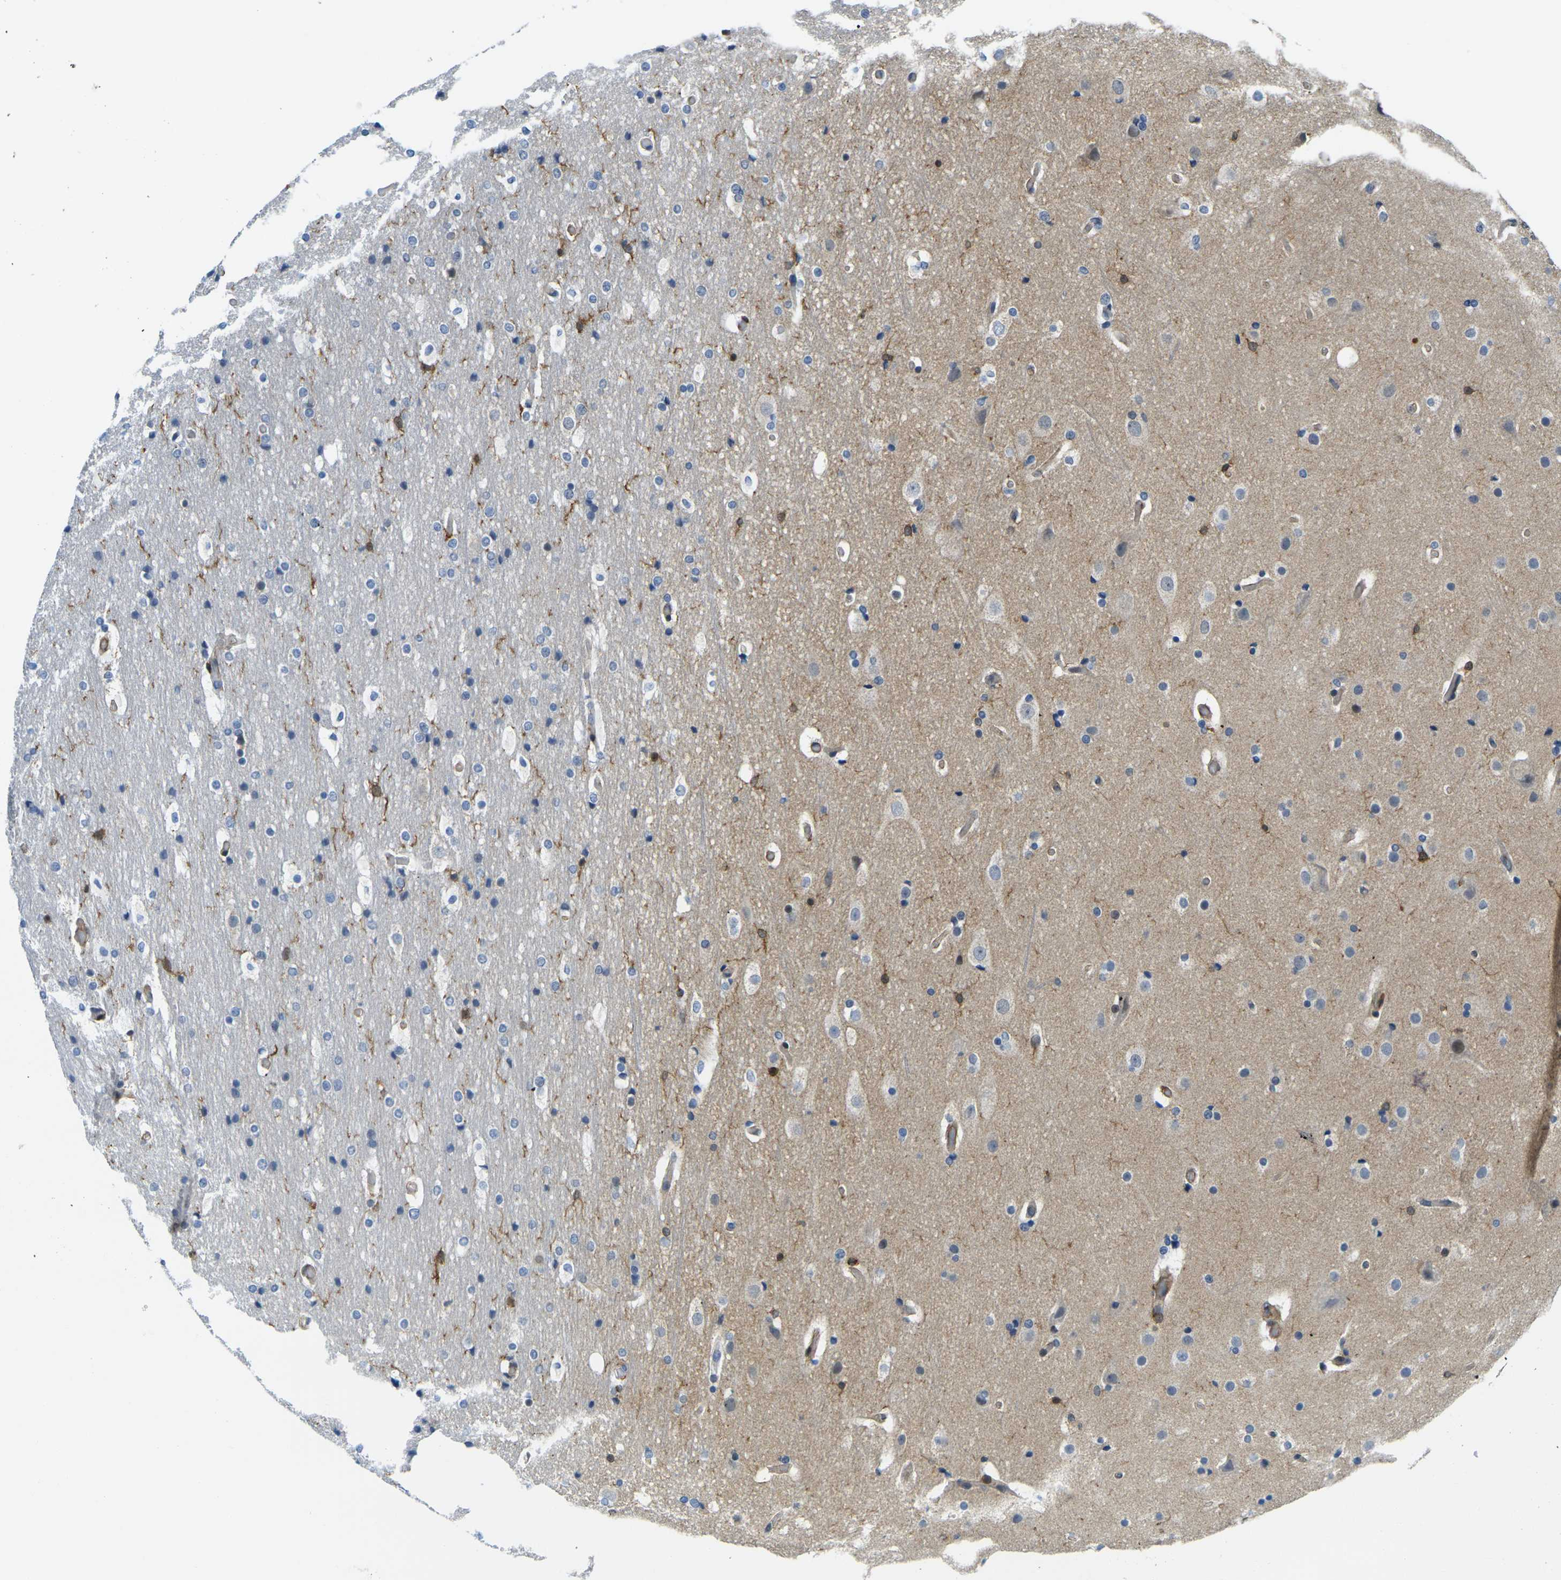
{"staining": {"intensity": "moderate", "quantity": ">75%", "location": "cytoplasmic/membranous"}, "tissue": "cerebral cortex", "cell_type": "Endothelial cells", "image_type": "normal", "snomed": [{"axis": "morphology", "description": "Normal tissue, NOS"}, {"axis": "topography", "description": "Cerebral cortex"}], "caption": "Cerebral cortex stained for a protein (brown) reveals moderate cytoplasmic/membranous positive expression in approximately >75% of endothelial cells.", "gene": "LASP1", "patient": {"sex": "male", "age": 57}}